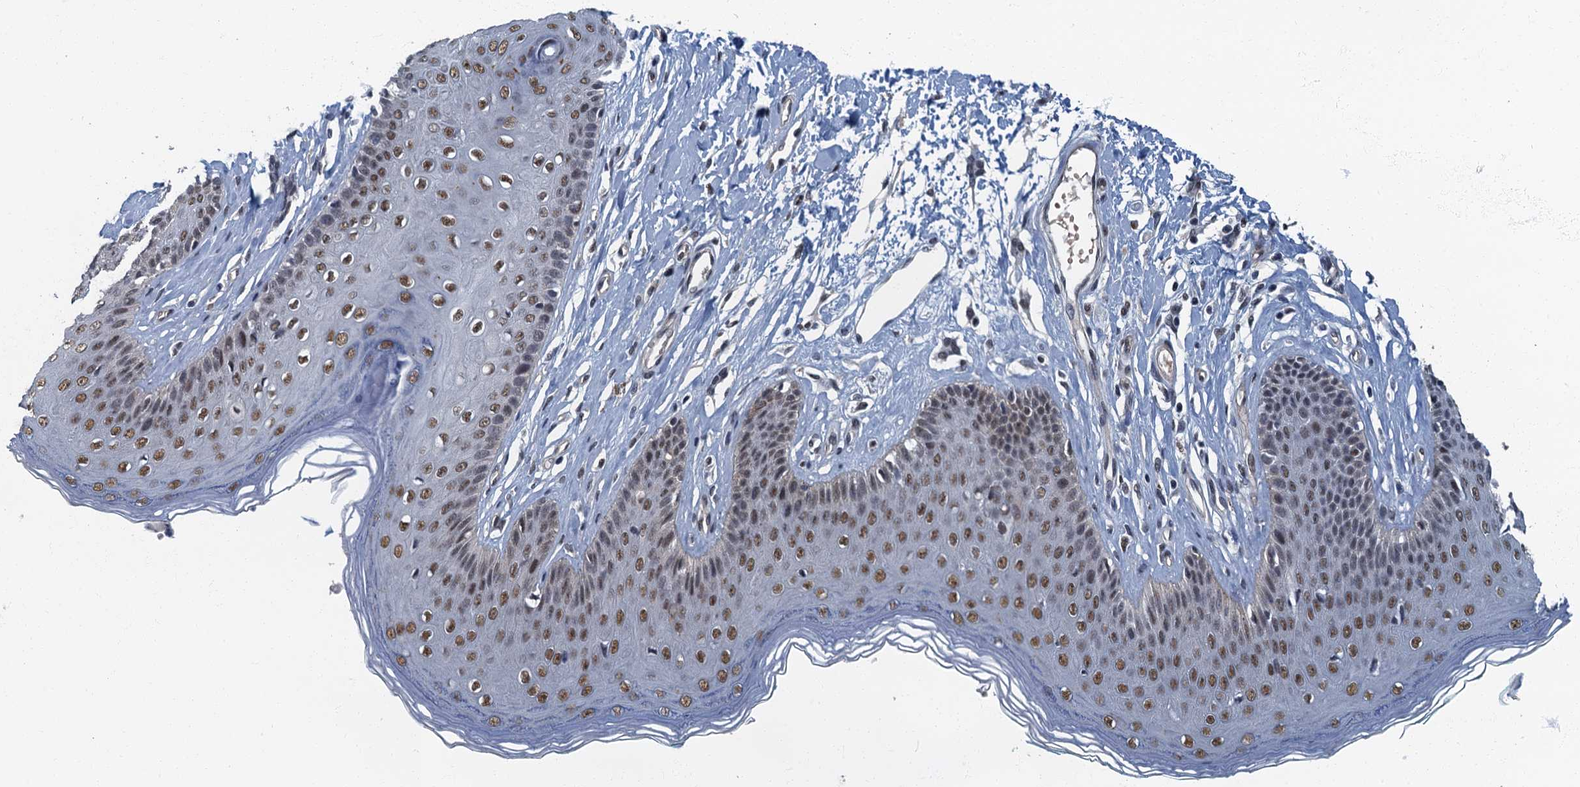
{"staining": {"intensity": "moderate", "quantity": "25%-75%", "location": "nuclear"}, "tissue": "skin", "cell_type": "Epidermal cells", "image_type": "normal", "snomed": [{"axis": "morphology", "description": "Normal tissue, NOS"}, {"axis": "morphology", "description": "Squamous cell carcinoma, NOS"}, {"axis": "topography", "description": "Vulva"}], "caption": "This photomicrograph exhibits immunohistochemistry staining of benign human skin, with medium moderate nuclear staining in about 25%-75% of epidermal cells.", "gene": "GADL1", "patient": {"sex": "female", "age": 85}}